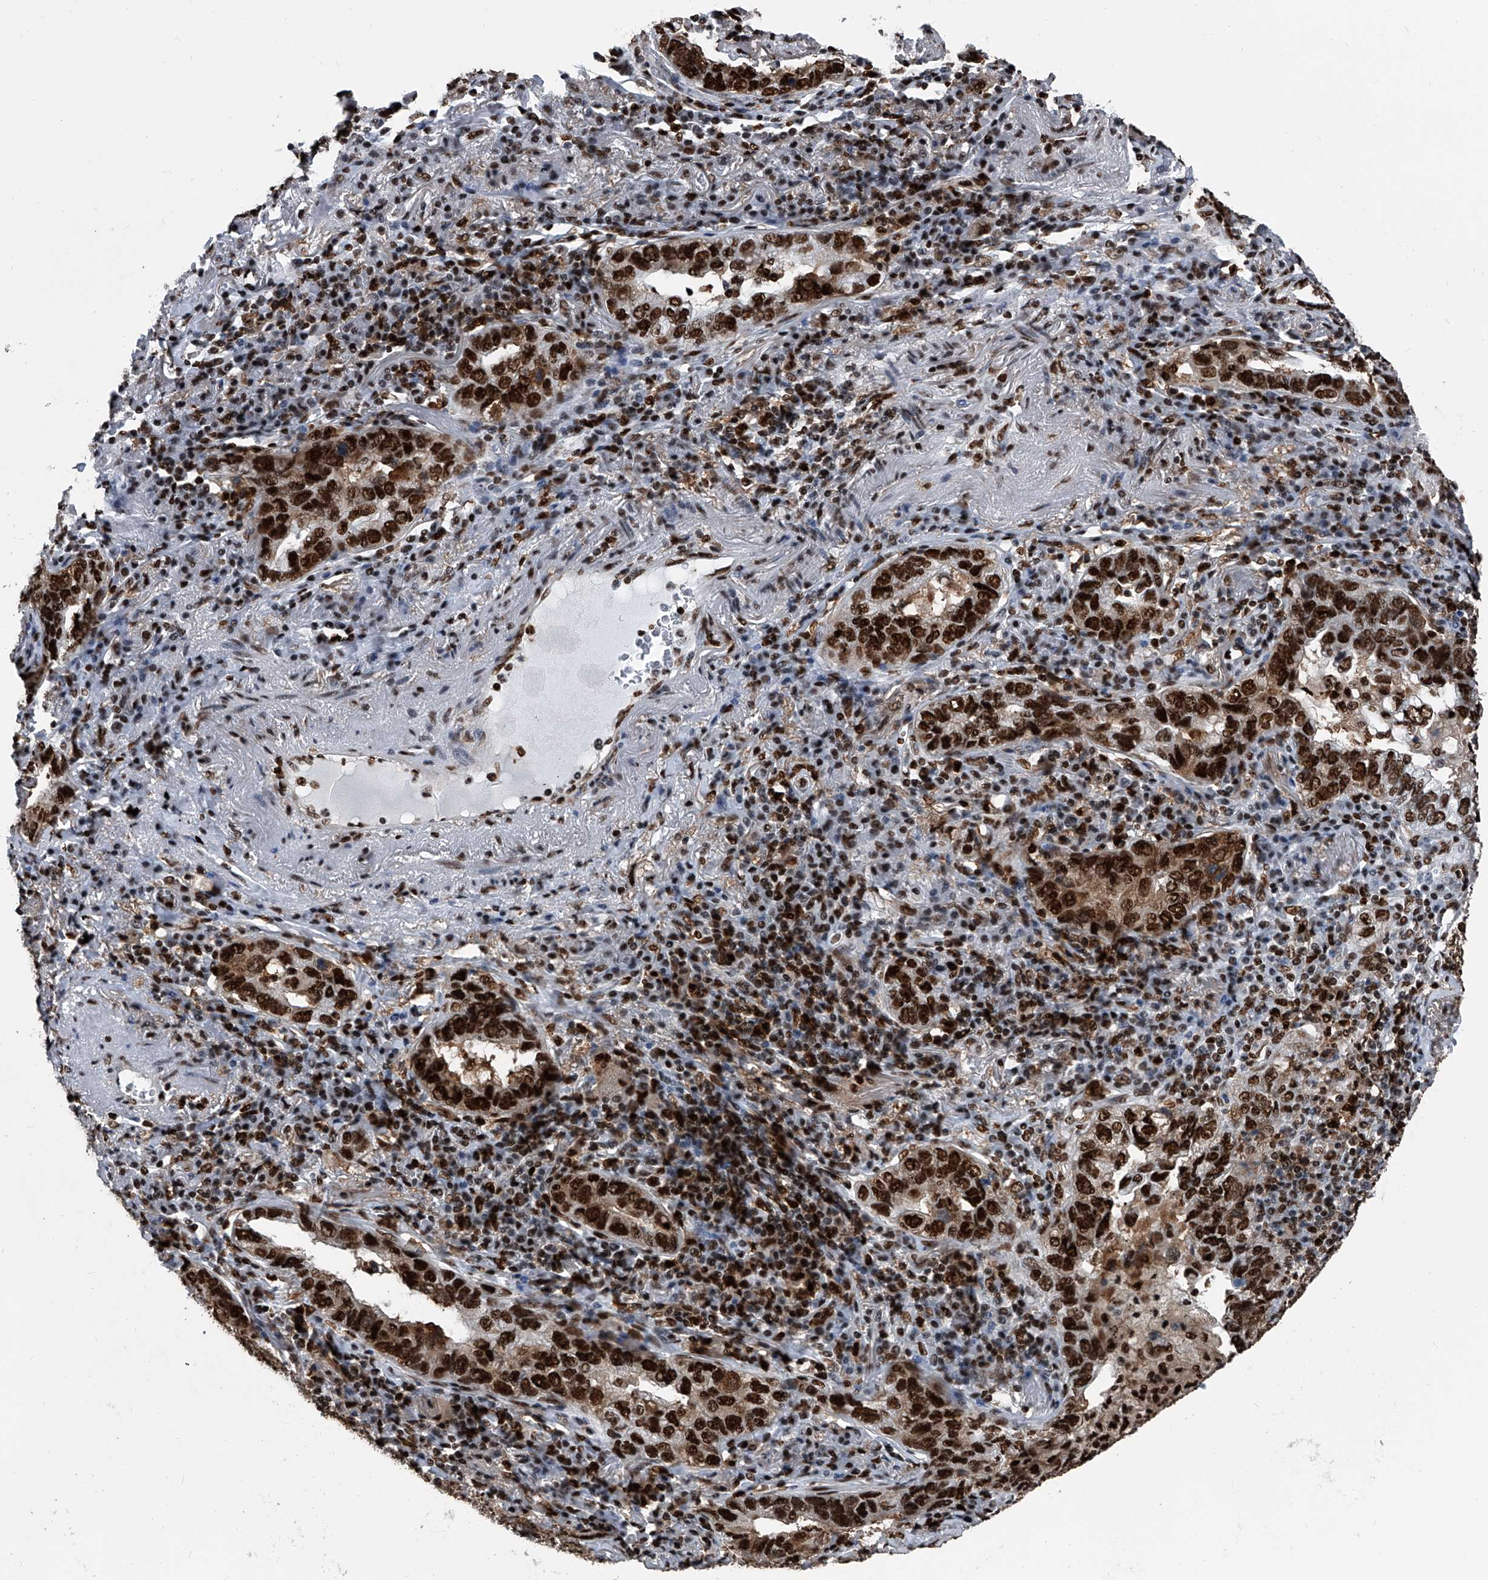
{"staining": {"intensity": "strong", "quantity": ">75%", "location": "nuclear"}, "tissue": "lung cancer", "cell_type": "Tumor cells", "image_type": "cancer", "snomed": [{"axis": "morphology", "description": "Adenocarcinoma, NOS"}, {"axis": "topography", "description": "Lung"}], "caption": "Immunohistochemistry (IHC) (DAB) staining of human lung cancer (adenocarcinoma) exhibits strong nuclear protein staining in approximately >75% of tumor cells.", "gene": "FKBP5", "patient": {"sex": "male", "age": 65}}